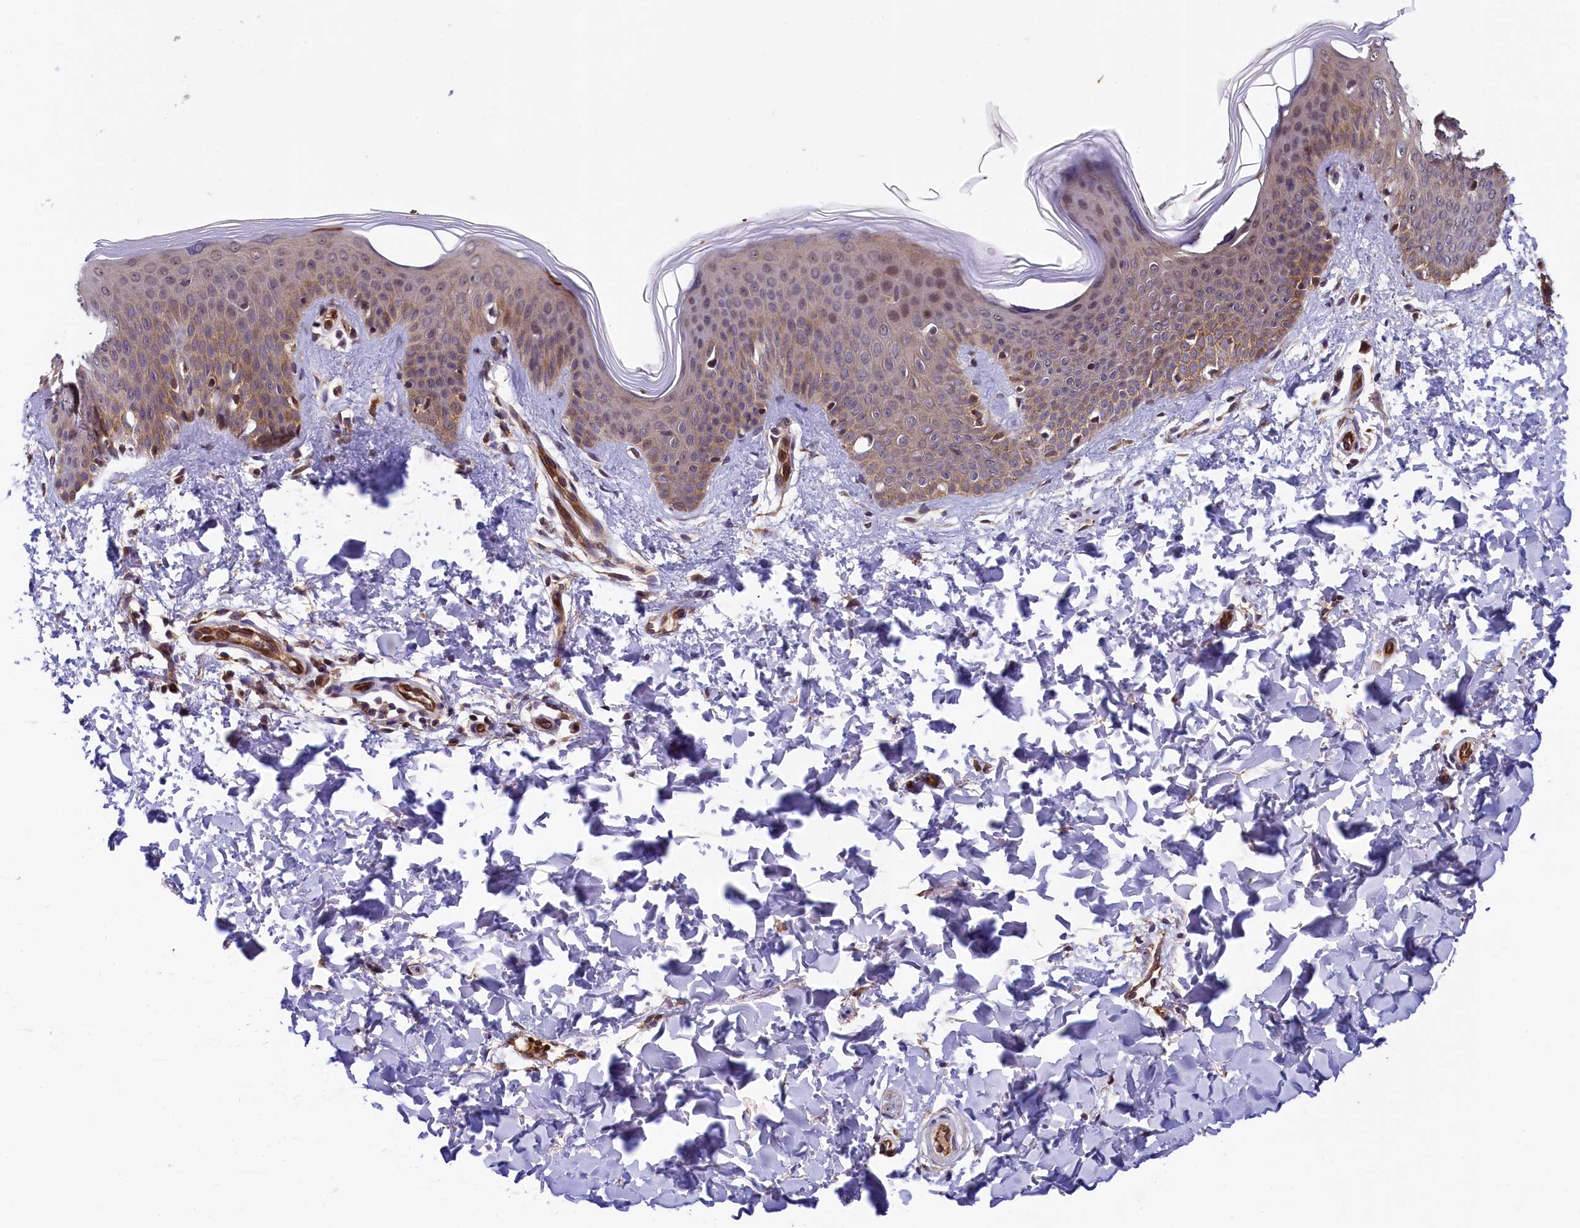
{"staining": {"intensity": "weak", "quantity": ">75%", "location": "cytoplasmic/membranous"}, "tissue": "skin", "cell_type": "Fibroblasts", "image_type": "normal", "snomed": [{"axis": "morphology", "description": "Normal tissue, NOS"}, {"axis": "topography", "description": "Skin"}], "caption": "Weak cytoplasmic/membranous protein staining is identified in about >75% of fibroblasts in skin. The staining was performed using DAB (3,3'-diaminobenzidine), with brown indicating positive protein expression. Nuclei are stained blue with hematoxylin.", "gene": "ARL14EP", "patient": {"sex": "male", "age": 36}}